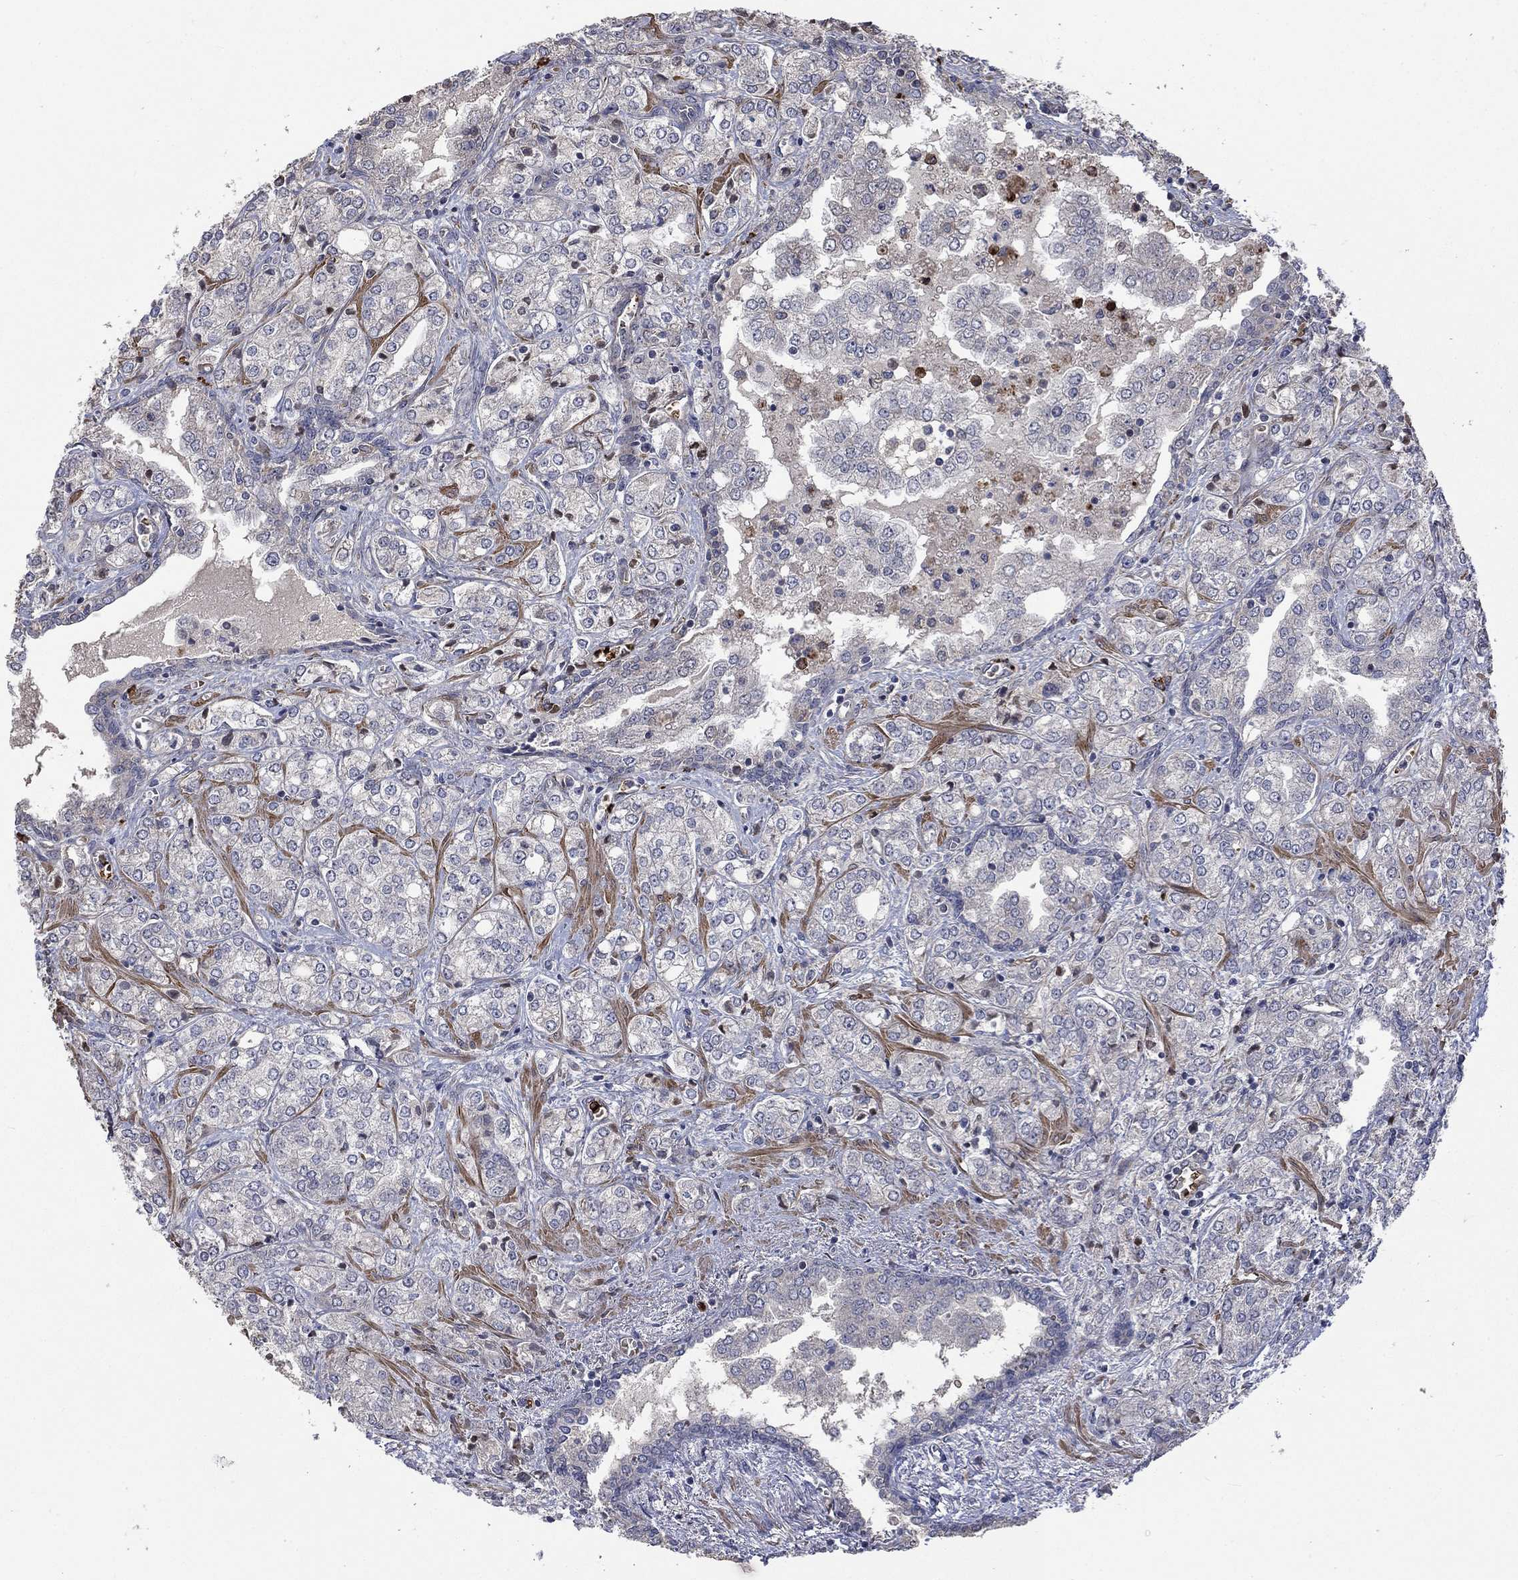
{"staining": {"intensity": "negative", "quantity": "none", "location": "none"}, "tissue": "prostate cancer", "cell_type": "Tumor cells", "image_type": "cancer", "snomed": [{"axis": "morphology", "description": "Adenocarcinoma, NOS"}, {"axis": "topography", "description": "Prostate and seminal vesicle, NOS"}, {"axis": "topography", "description": "Prostate"}], "caption": "Tumor cells show no significant staining in prostate cancer.", "gene": "VCAN", "patient": {"sex": "male", "age": 62}}